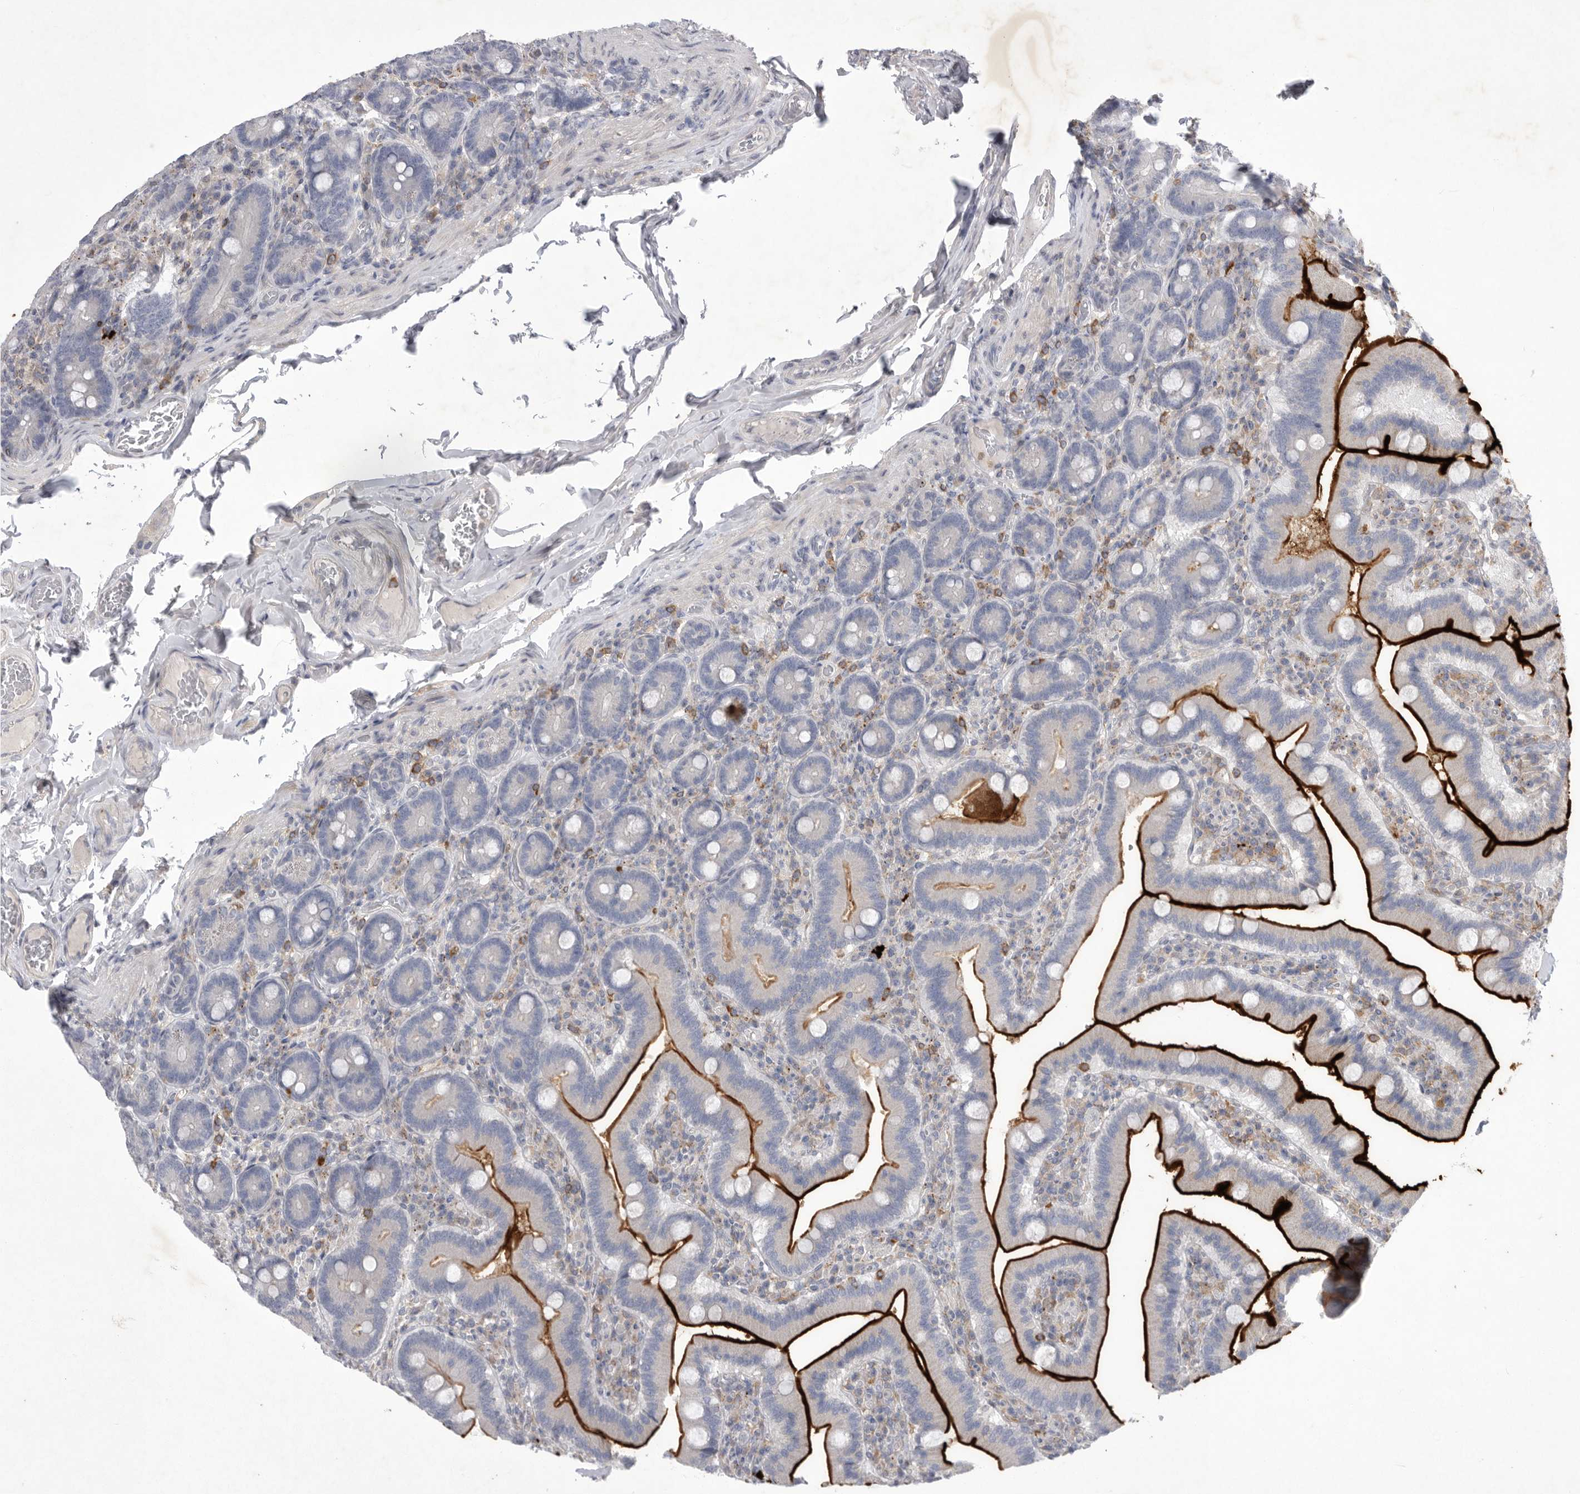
{"staining": {"intensity": "strong", "quantity": "25%-75%", "location": "cytoplasmic/membranous"}, "tissue": "duodenum", "cell_type": "Glandular cells", "image_type": "normal", "snomed": [{"axis": "morphology", "description": "Normal tissue, NOS"}, {"axis": "topography", "description": "Duodenum"}], "caption": "Immunohistochemistry of unremarkable duodenum demonstrates high levels of strong cytoplasmic/membranous staining in about 25%-75% of glandular cells.", "gene": "SIGLEC10", "patient": {"sex": "female", "age": 62}}